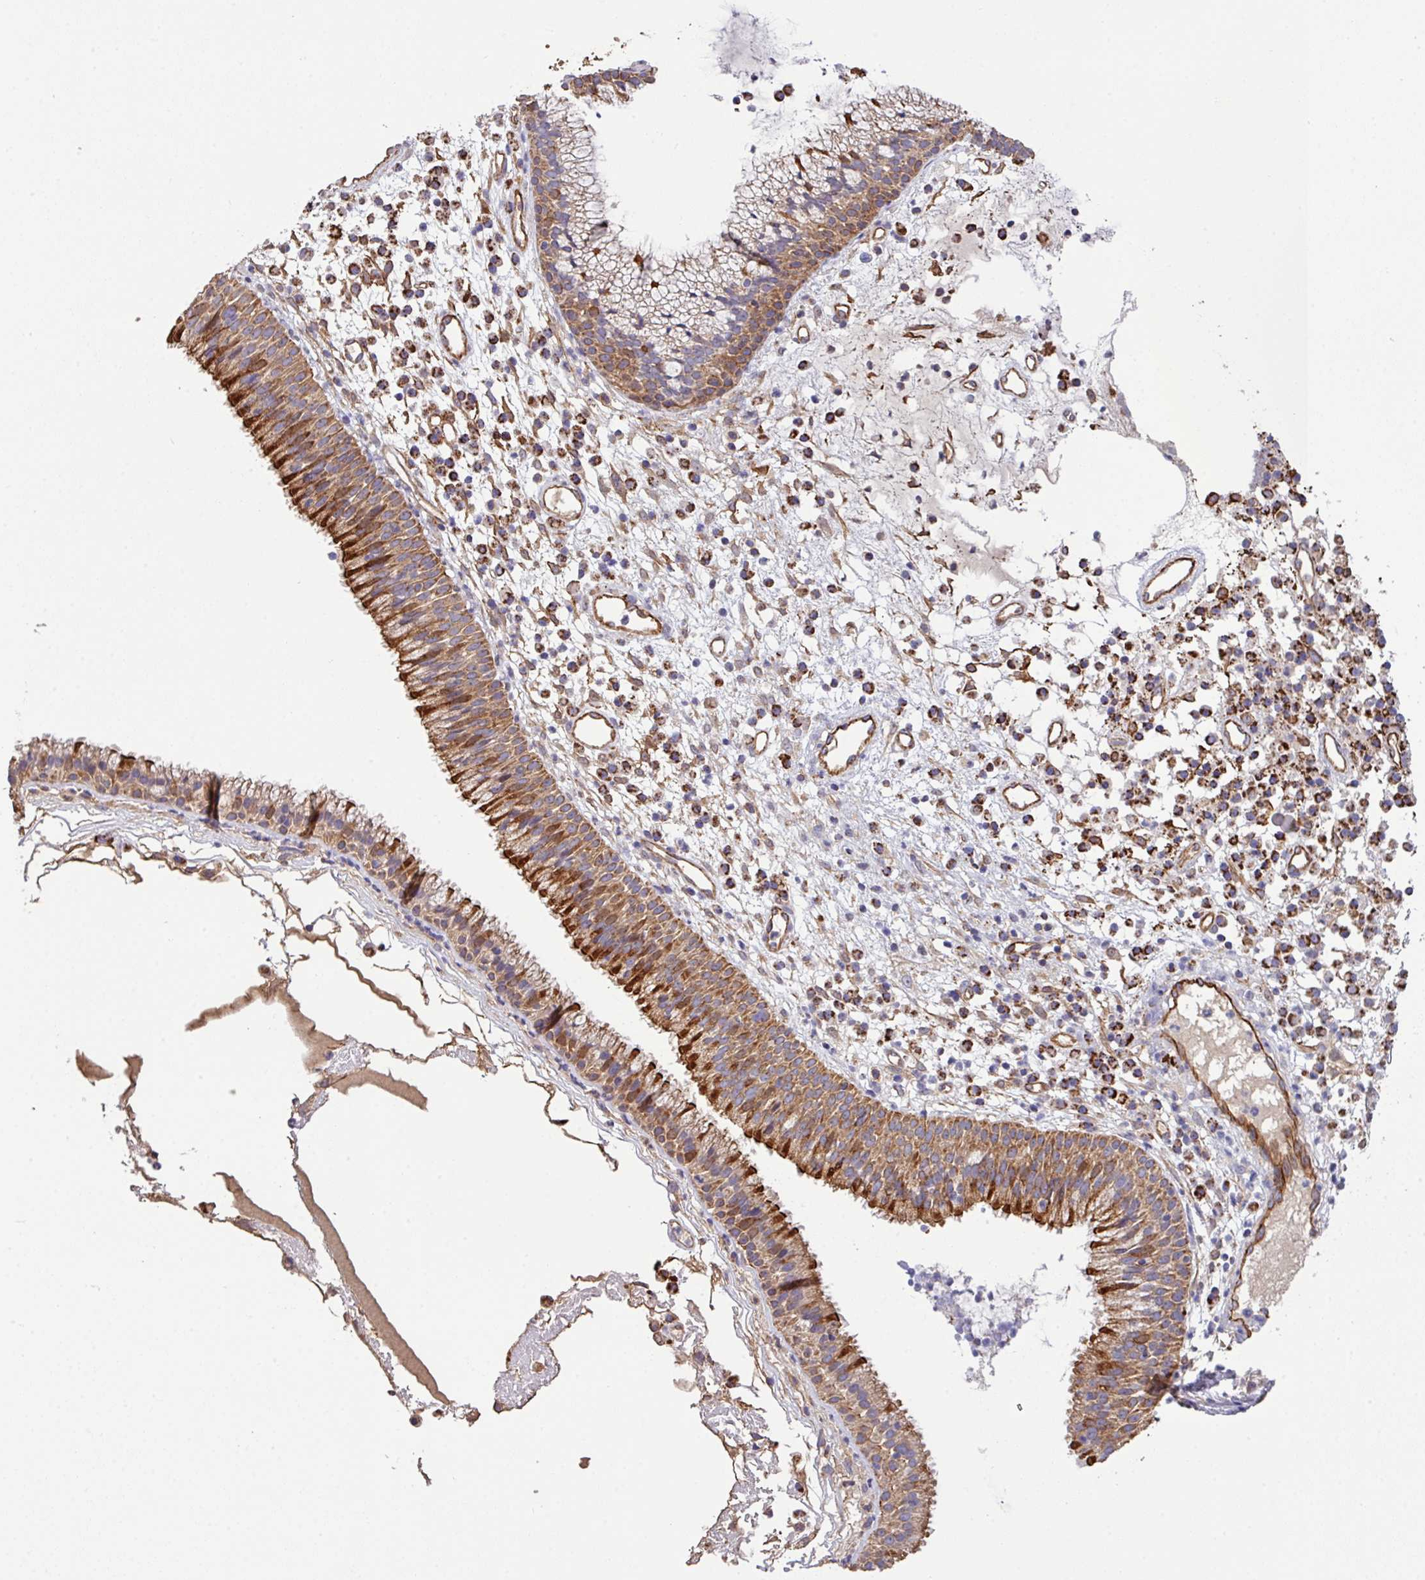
{"staining": {"intensity": "strong", "quantity": ">75%", "location": "cytoplasmic/membranous"}, "tissue": "nasopharynx", "cell_type": "Respiratory epithelial cells", "image_type": "normal", "snomed": [{"axis": "morphology", "description": "Normal tissue, NOS"}, {"axis": "topography", "description": "Nasopharynx"}], "caption": "IHC of normal human nasopharynx reveals high levels of strong cytoplasmic/membranous staining in approximately >75% of respiratory epithelial cells. (Brightfield microscopy of DAB IHC at high magnification).", "gene": "LRRC53", "patient": {"sex": "male", "age": 21}}